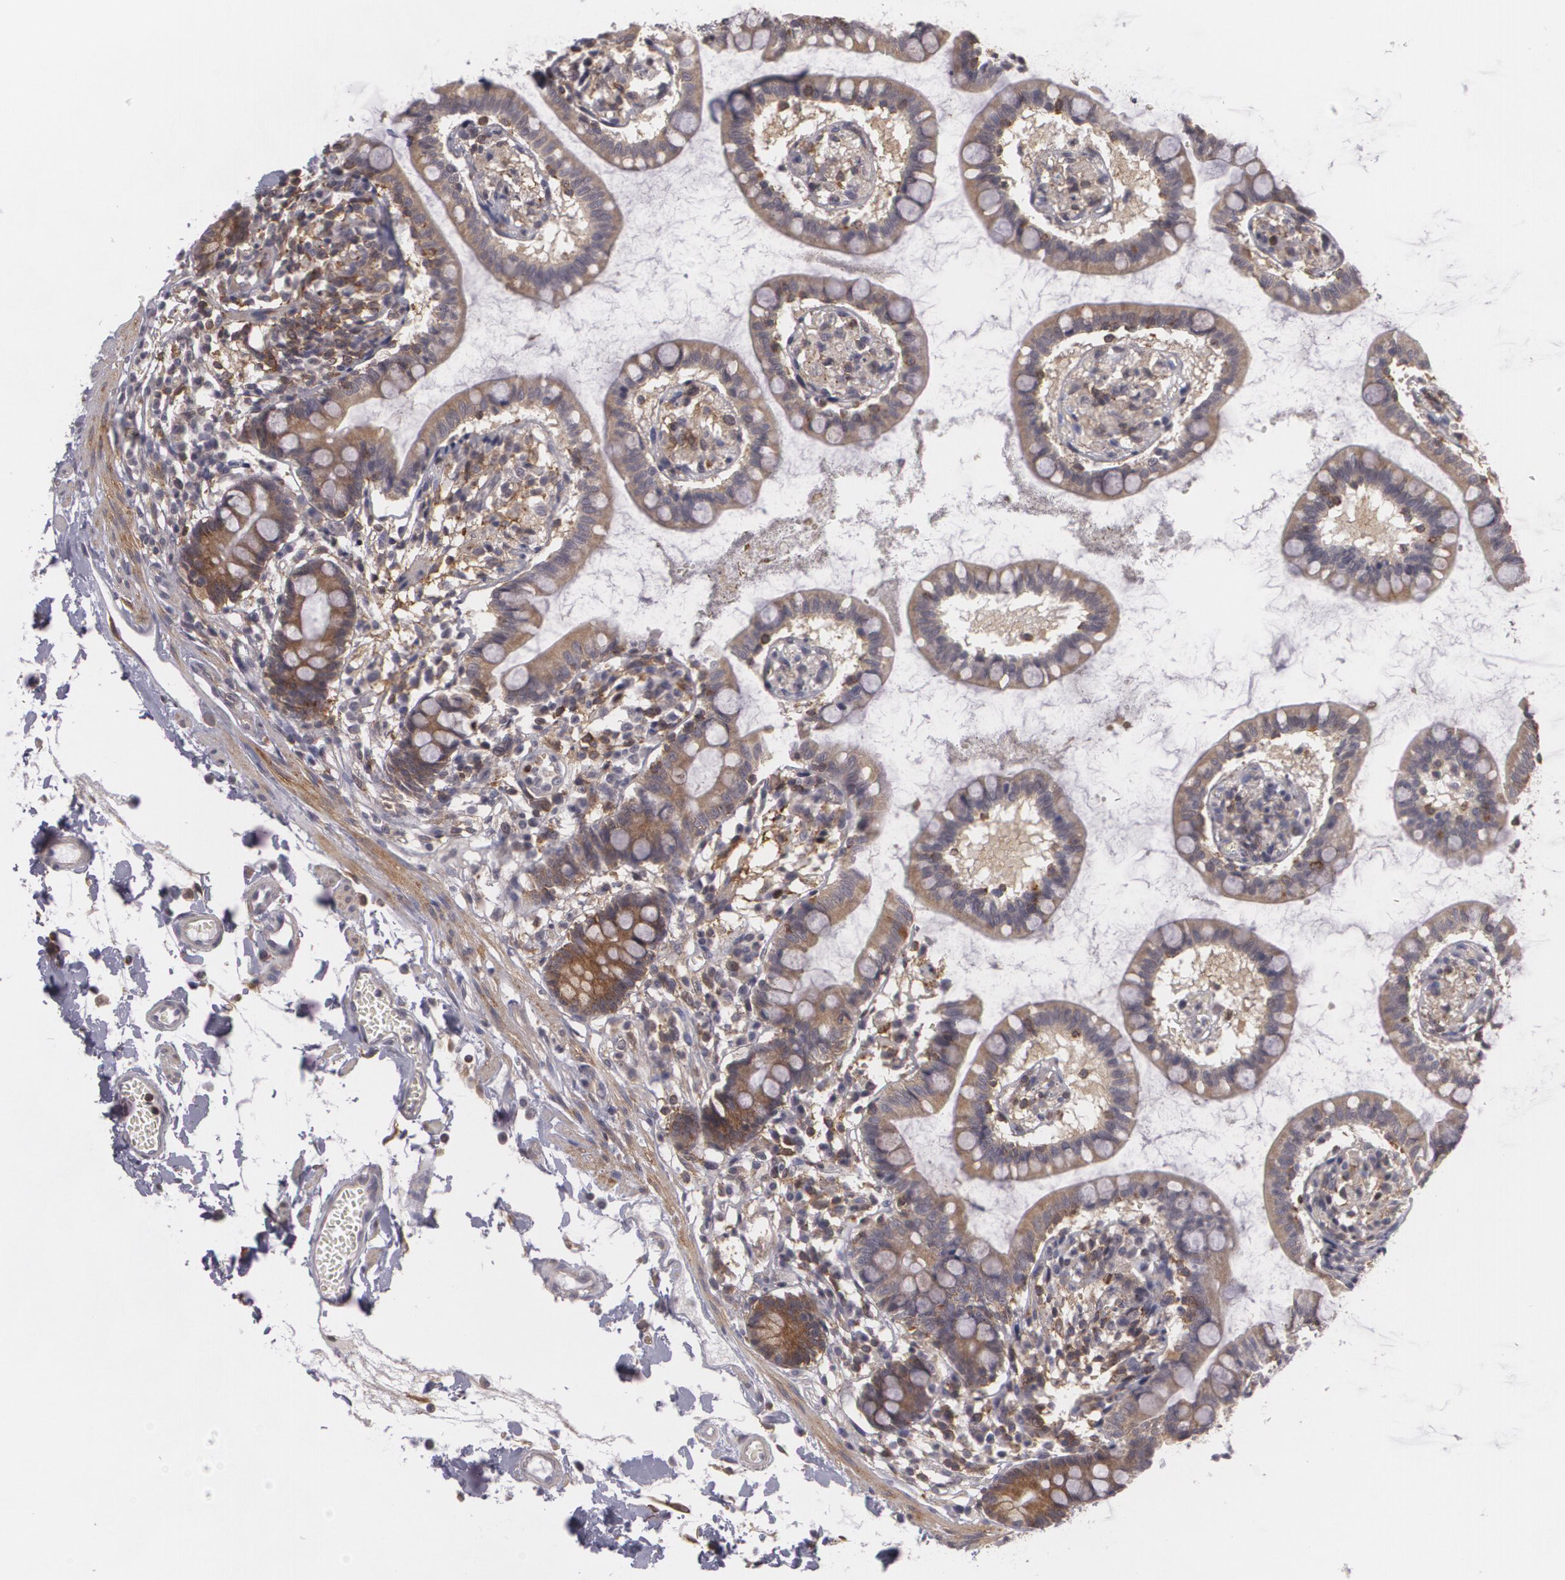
{"staining": {"intensity": "weak", "quantity": ">75%", "location": "cytoplasmic/membranous"}, "tissue": "small intestine", "cell_type": "Glandular cells", "image_type": "normal", "snomed": [{"axis": "morphology", "description": "Normal tissue, NOS"}, {"axis": "topography", "description": "Small intestine"}], "caption": "Small intestine stained with immunohistochemistry exhibits weak cytoplasmic/membranous staining in about >75% of glandular cells.", "gene": "BIN1", "patient": {"sex": "female", "age": 61}}